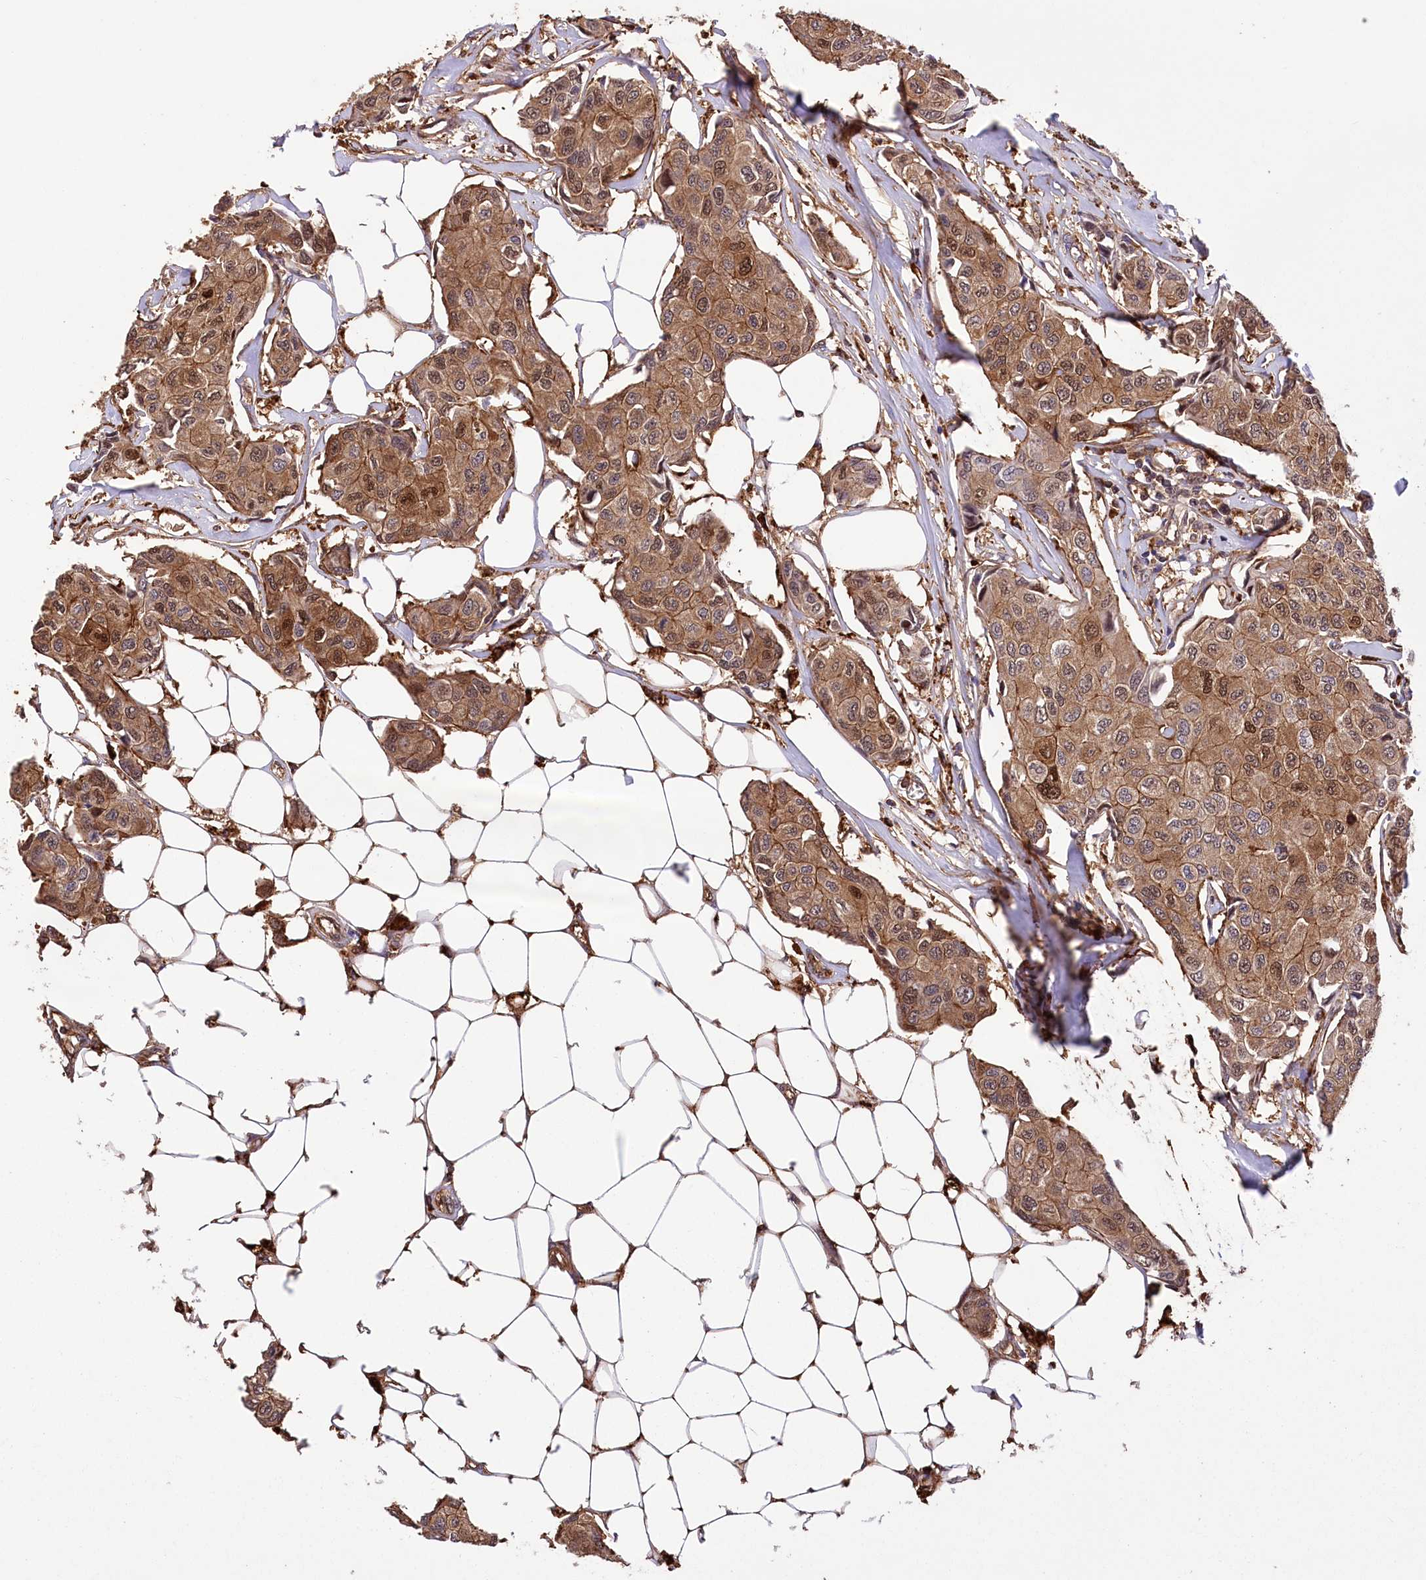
{"staining": {"intensity": "moderate", "quantity": ">75%", "location": "cytoplasmic/membranous,nuclear"}, "tissue": "breast cancer", "cell_type": "Tumor cells", "image_type": "cancer", "snomed": [{"axis": "morphology", "description": "Duct carcinoma"}, {"axis": "topography", "description": "Breast"}], "caption": "A micrograph of invasive ductal carcinoma (breast) stained for a protein demonstrates moderate cytoplasmic/membranous and nuclear brown staining in tumor cells.", "gene": "DPP3", "patient": {"sex": "female", "age": 80}}